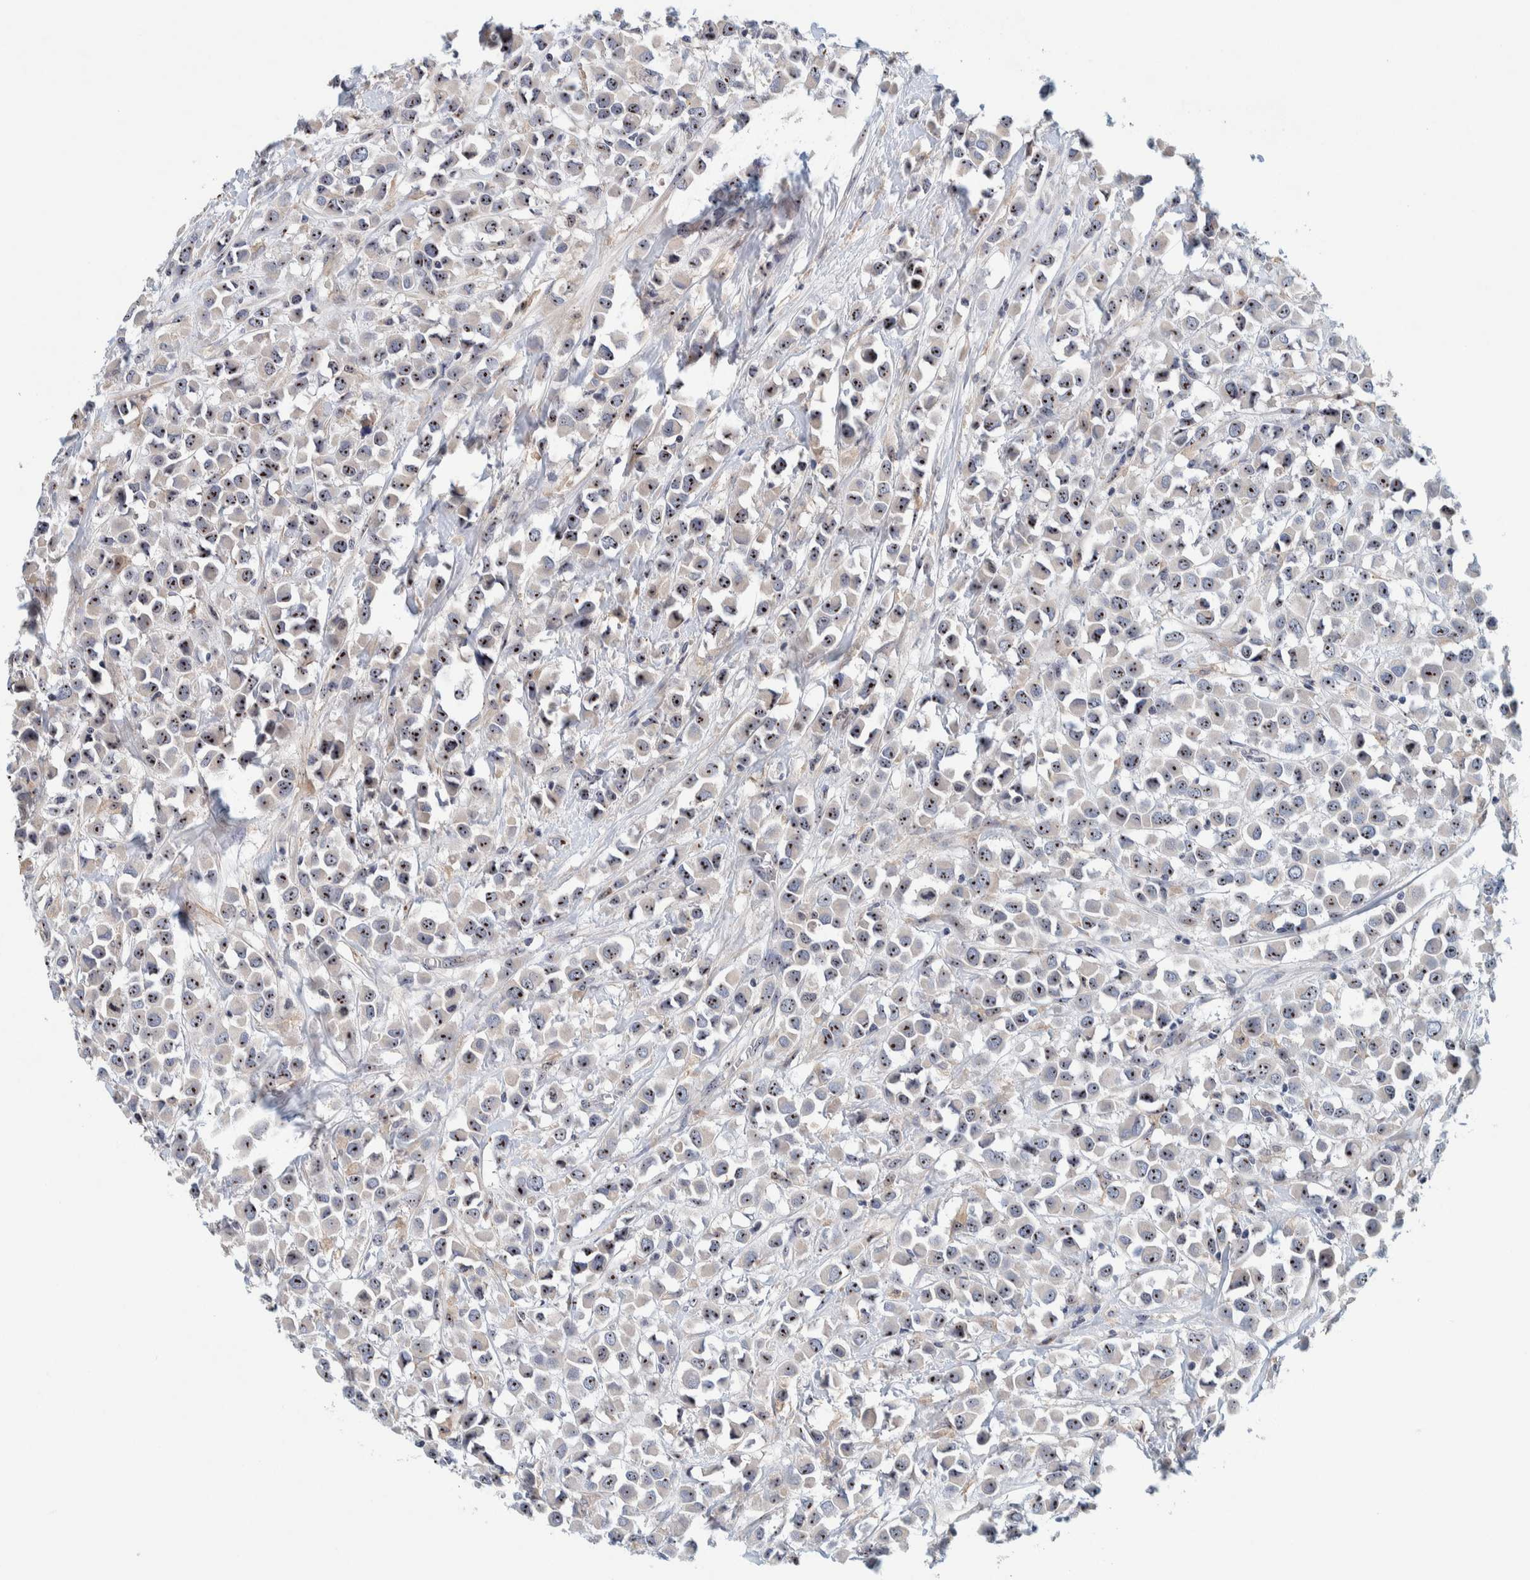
{"staining": {"intensity": "strong", "quantity": ">75%", "location": "nuclear"}, "tissue": "breast cancer", "cell_type": "Tumor cells", "image_type": "cancer", "snomed": [{"axis": "morphology", "description": "Duct carcinoma"}, {"axis": "topography", "description": "Breast"}], "caption": "Breast infiltrating ductal carcinoma stained with a brown dye exhibits strong nuclear positive expression in approximately >75% of tumor cells.", "gene": "NOL11", "patient": {"sex": "female", "age": 61}}